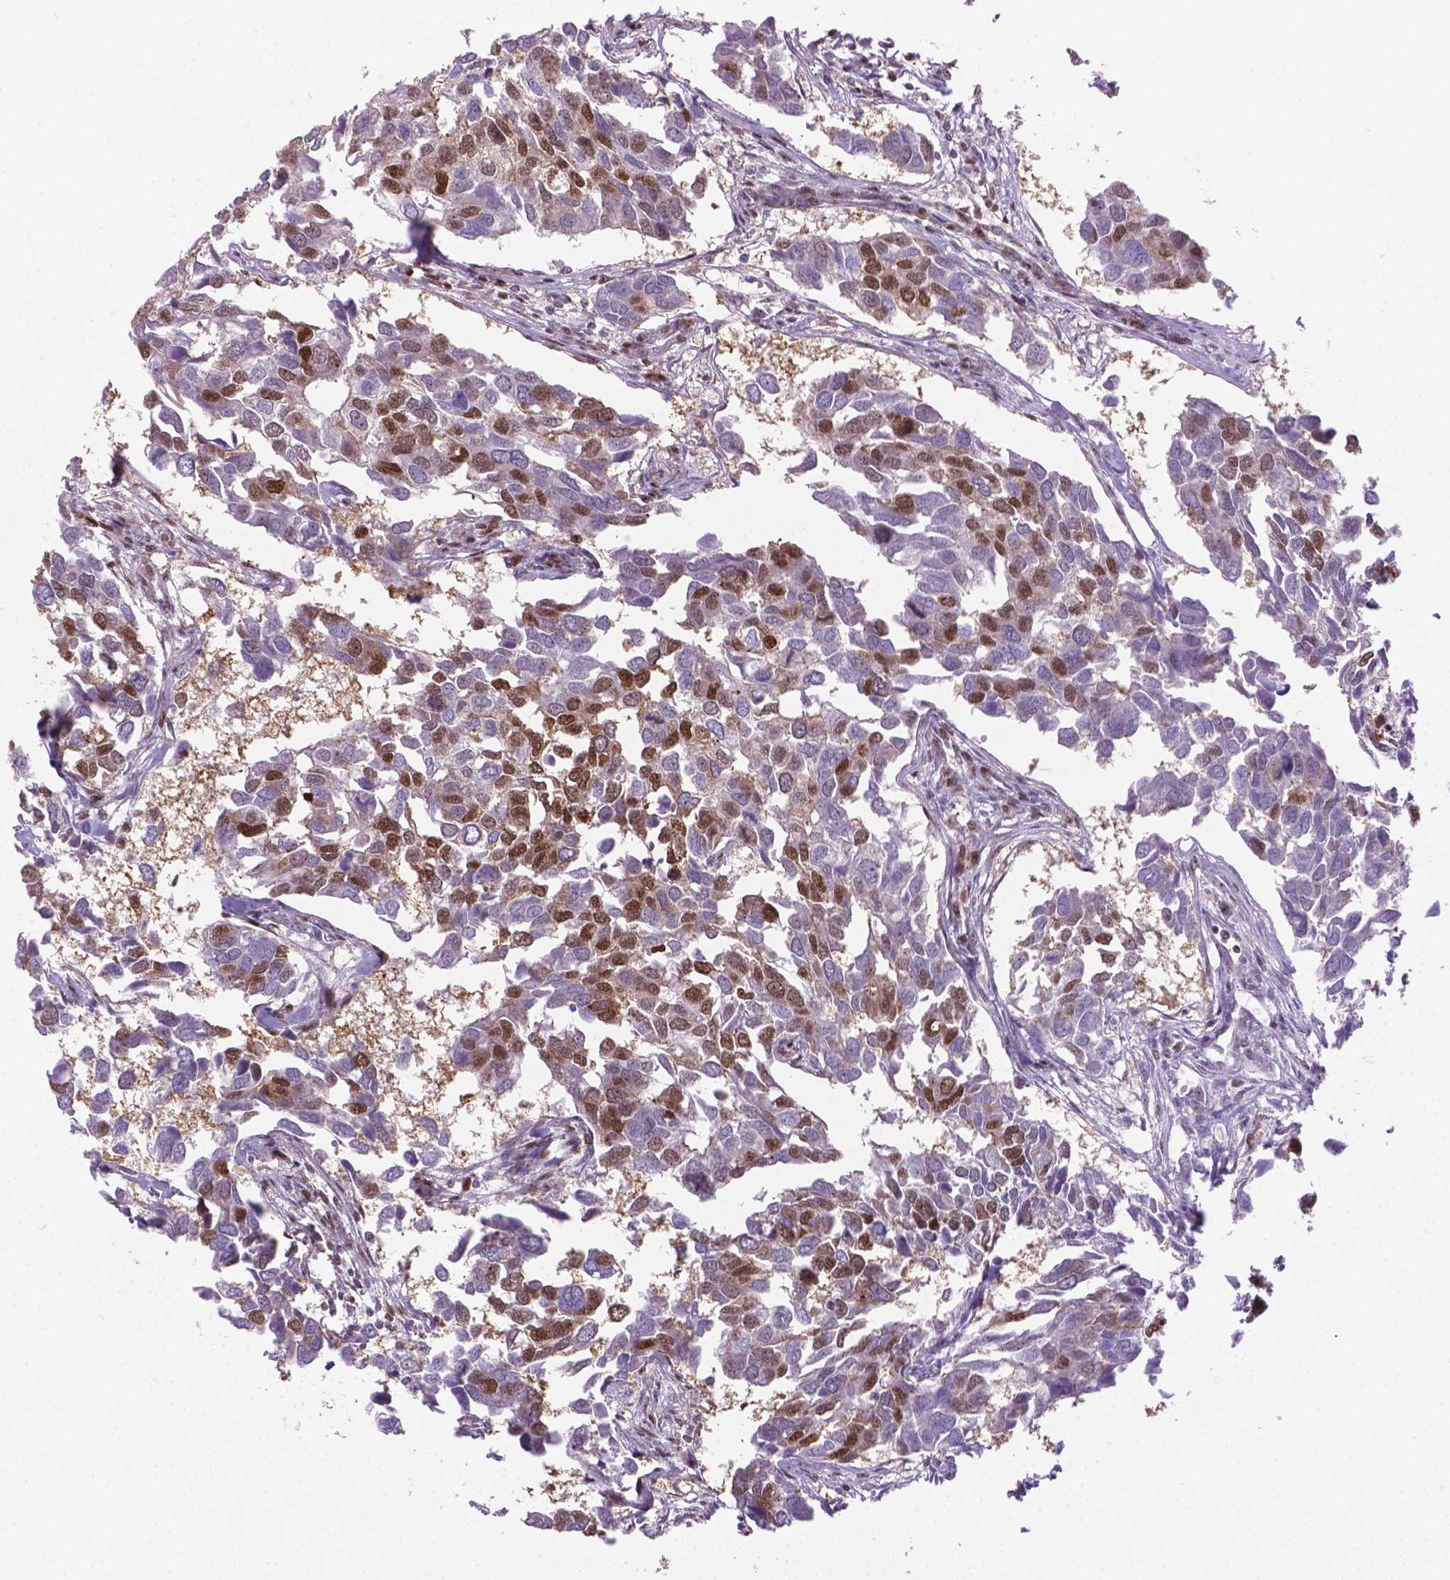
{"staining": {"intensity": "moderate", "quantity": ">75%", "location": "cytoplasmic/membranous,nuclear"}, "tissue": "breast cancer", "cell_type": "Tumor cells", "image_type": "cancer", "snomed": [{"axis": "morphology", "description": "Duct carcinoma"}, {"axis": "topography", "description": "Breast"}], "caption": "Breast invasive ductal carcinoma stained for a protein (brown) shows moderate cytoplasmic/membranous and nuclear positive positivity in about >75% of tumor cells.", "gene": "CSNK2A1", "patient": {"sex": "female", "age": 83}}